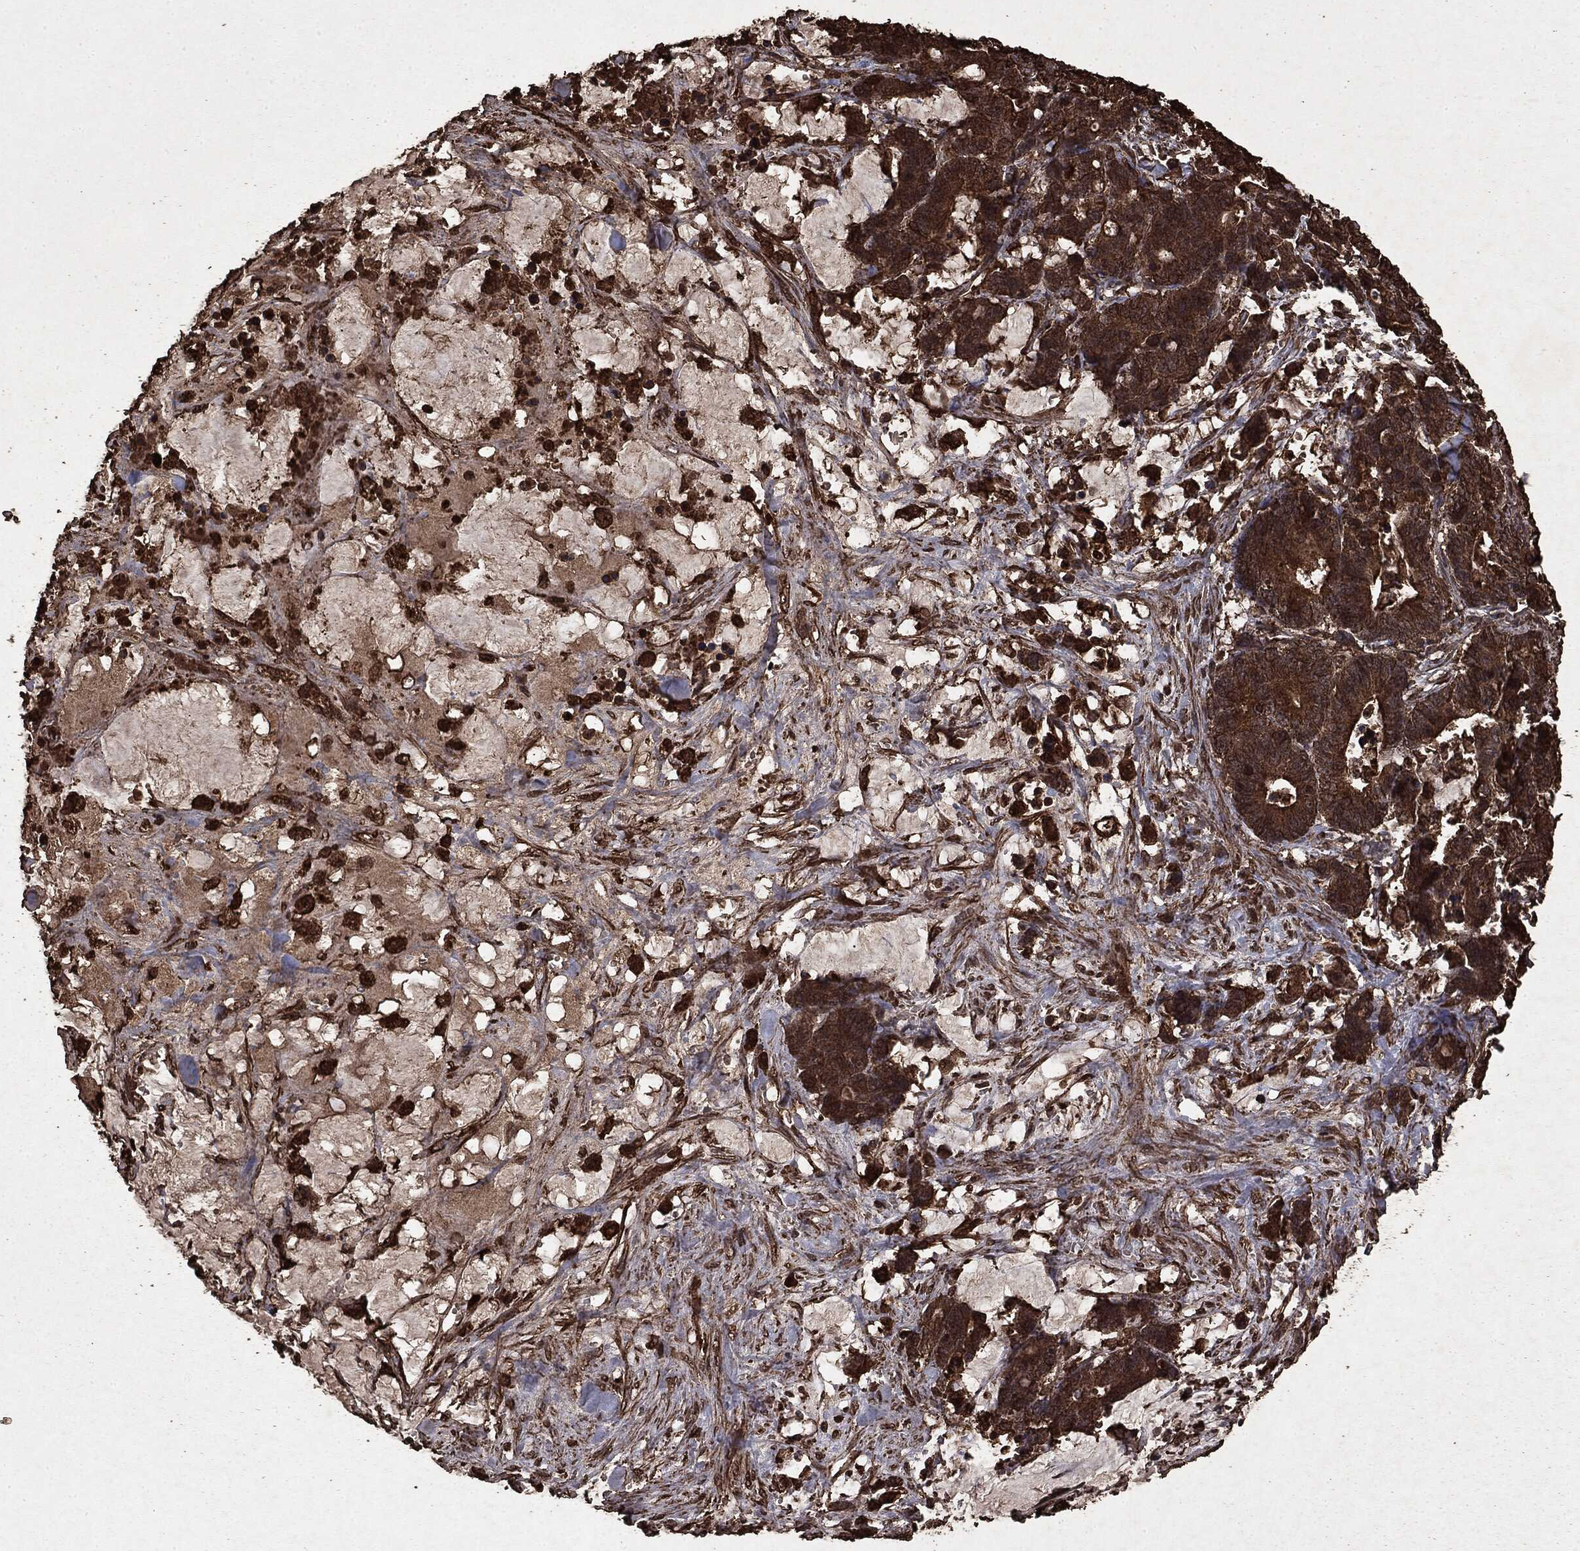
{"staining": {"intensity": "strong", "quantity": ">75%", "location": "cytoplasmic/membranous"}, "tissue": "stomach cancer", "cell_type": "Tumor cells", "image_type": "cancer", "snomed": [{"axis": "morphology", "description": "Normal tissue, NOS"}, {"axis": "morphology", "description": "Adenocarcinoma, NOS"}, {"axis": "topography", "description": "Stomach"}], "caption": "Immunohistochemical staining of adenocarcinoma (stomach) shows high levels of strong cytoplasmic/membranous protein positivity in about >75% of tumor cells.", "gene": "ARAF", "patient": {"sex": "female", "age": 64}}